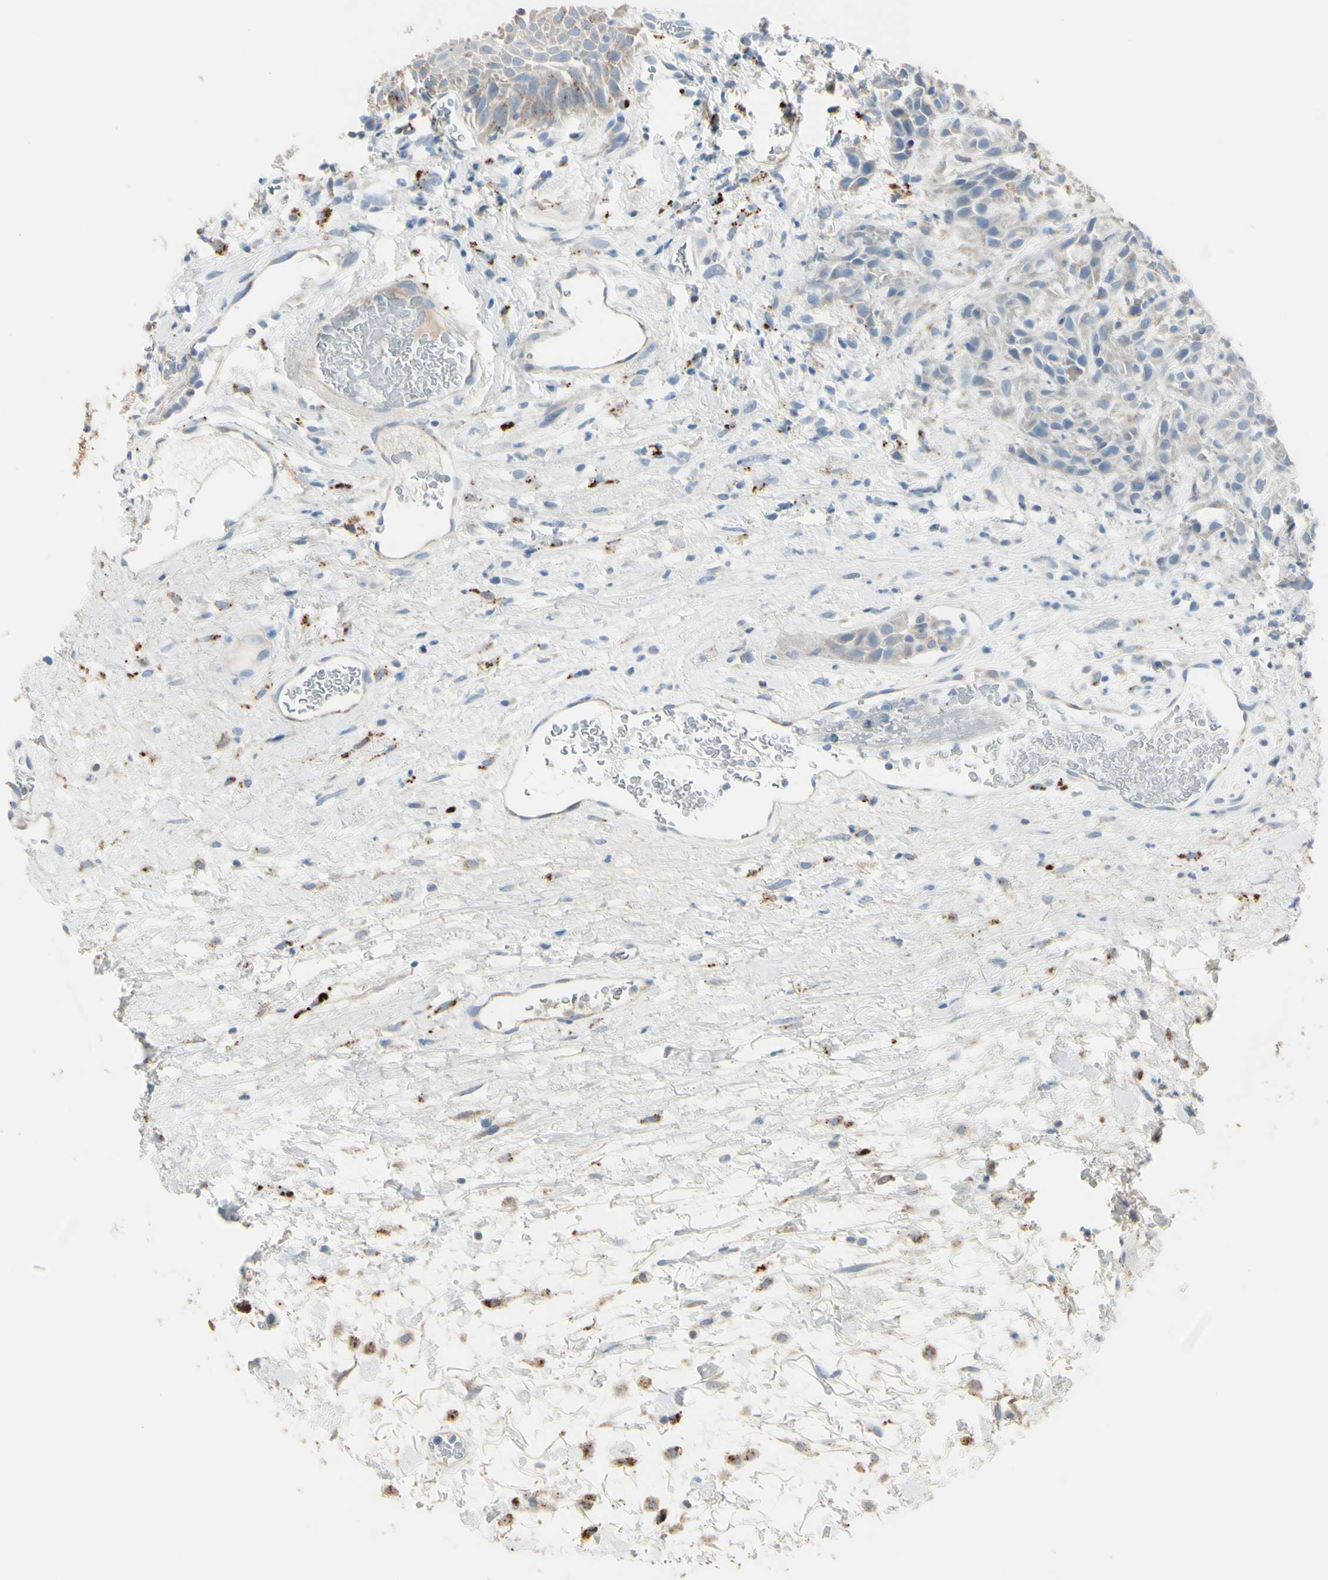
{"staining": {"intensity": "weak", "quantity": ">75%", "location": "cytoplasmic/membranous"}, "tissue": "head and neck cancer", "cell_type": "Tumor cells", "image_type": "cancer", "snomed": [{"axis": "morphology", "description": "Normal tissue, NOS"}, {"axis": "morphology", "description": "Squamous cell carcinoma, NOS"}, {"axis": "topography", "description": "Cartilage tissue"}, {"axis": "topography", "description": "Head-Neck"}], "caption": "A high-resolution micrograph shows IHC staining of head and neck squamous cell carcinoma, which shows weak cytoplasmic/membranous expression in about >75% of tumor cells. Using DAB (brown) and hematoxylin (blue) stains, captured at high magnification using brightfield microscopy.", "gene": "ANGPTL1", "patient": {"sex": "male", "age": 62}}